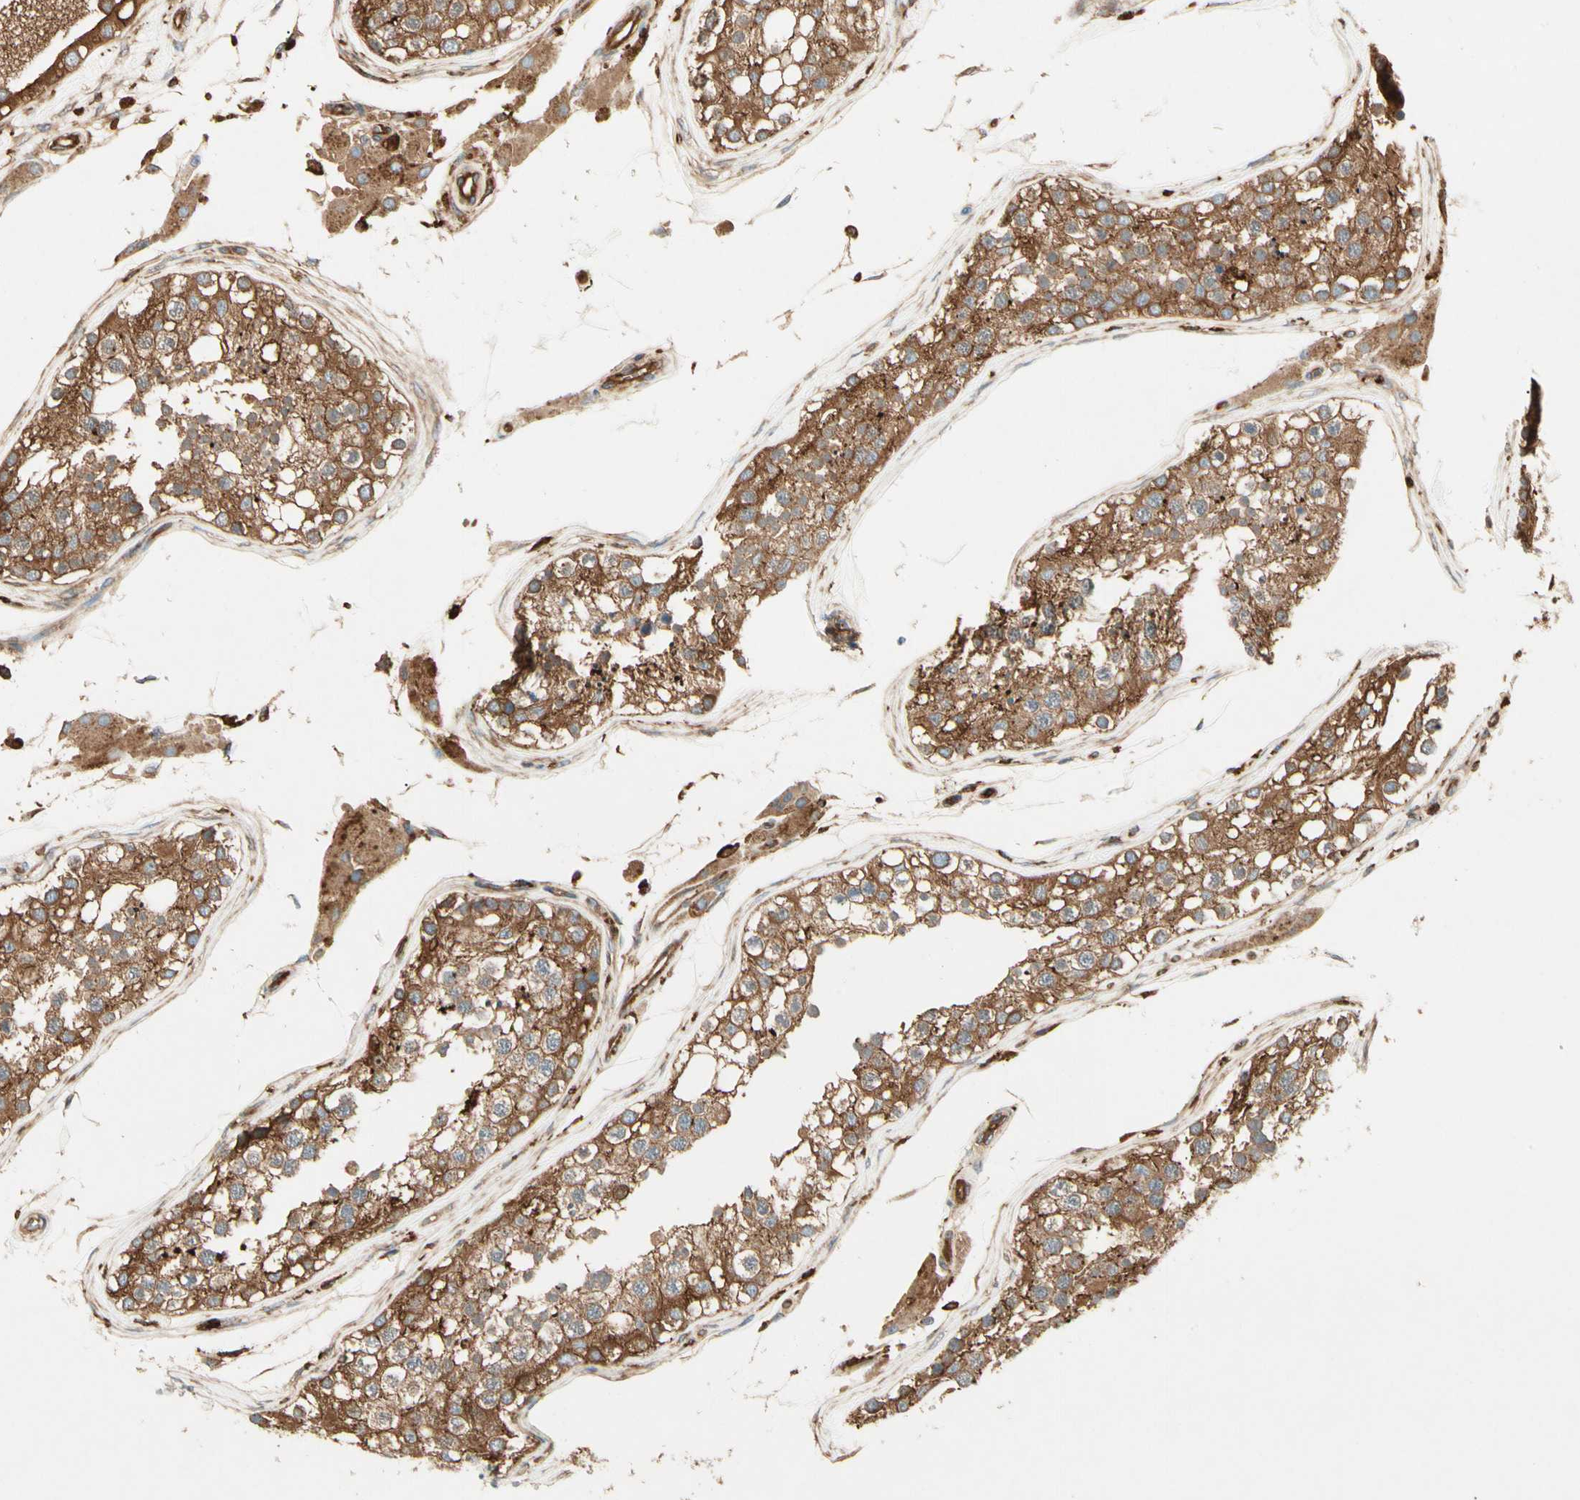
{"staining": {"intensity": "strong", "quantity": ">75%", "location": "cytoplasmic/membranous"}, "tissue": "testis", "cell_type": "Cells in seminiferous ducts", "image_type": "normal", "snomed": [{"axis": "morphology", "description": "Normal tissue, NOS"}, {"axis": "topography", "description": "Testis"}], "caption": "Protein expression analysis of normal testis displays strong cytoplasmic/membranous positivity in about >75% of cells in seminiferous ducts.", "gene": "ARPC2", "patient": {"sex": "male", "age": 68}}